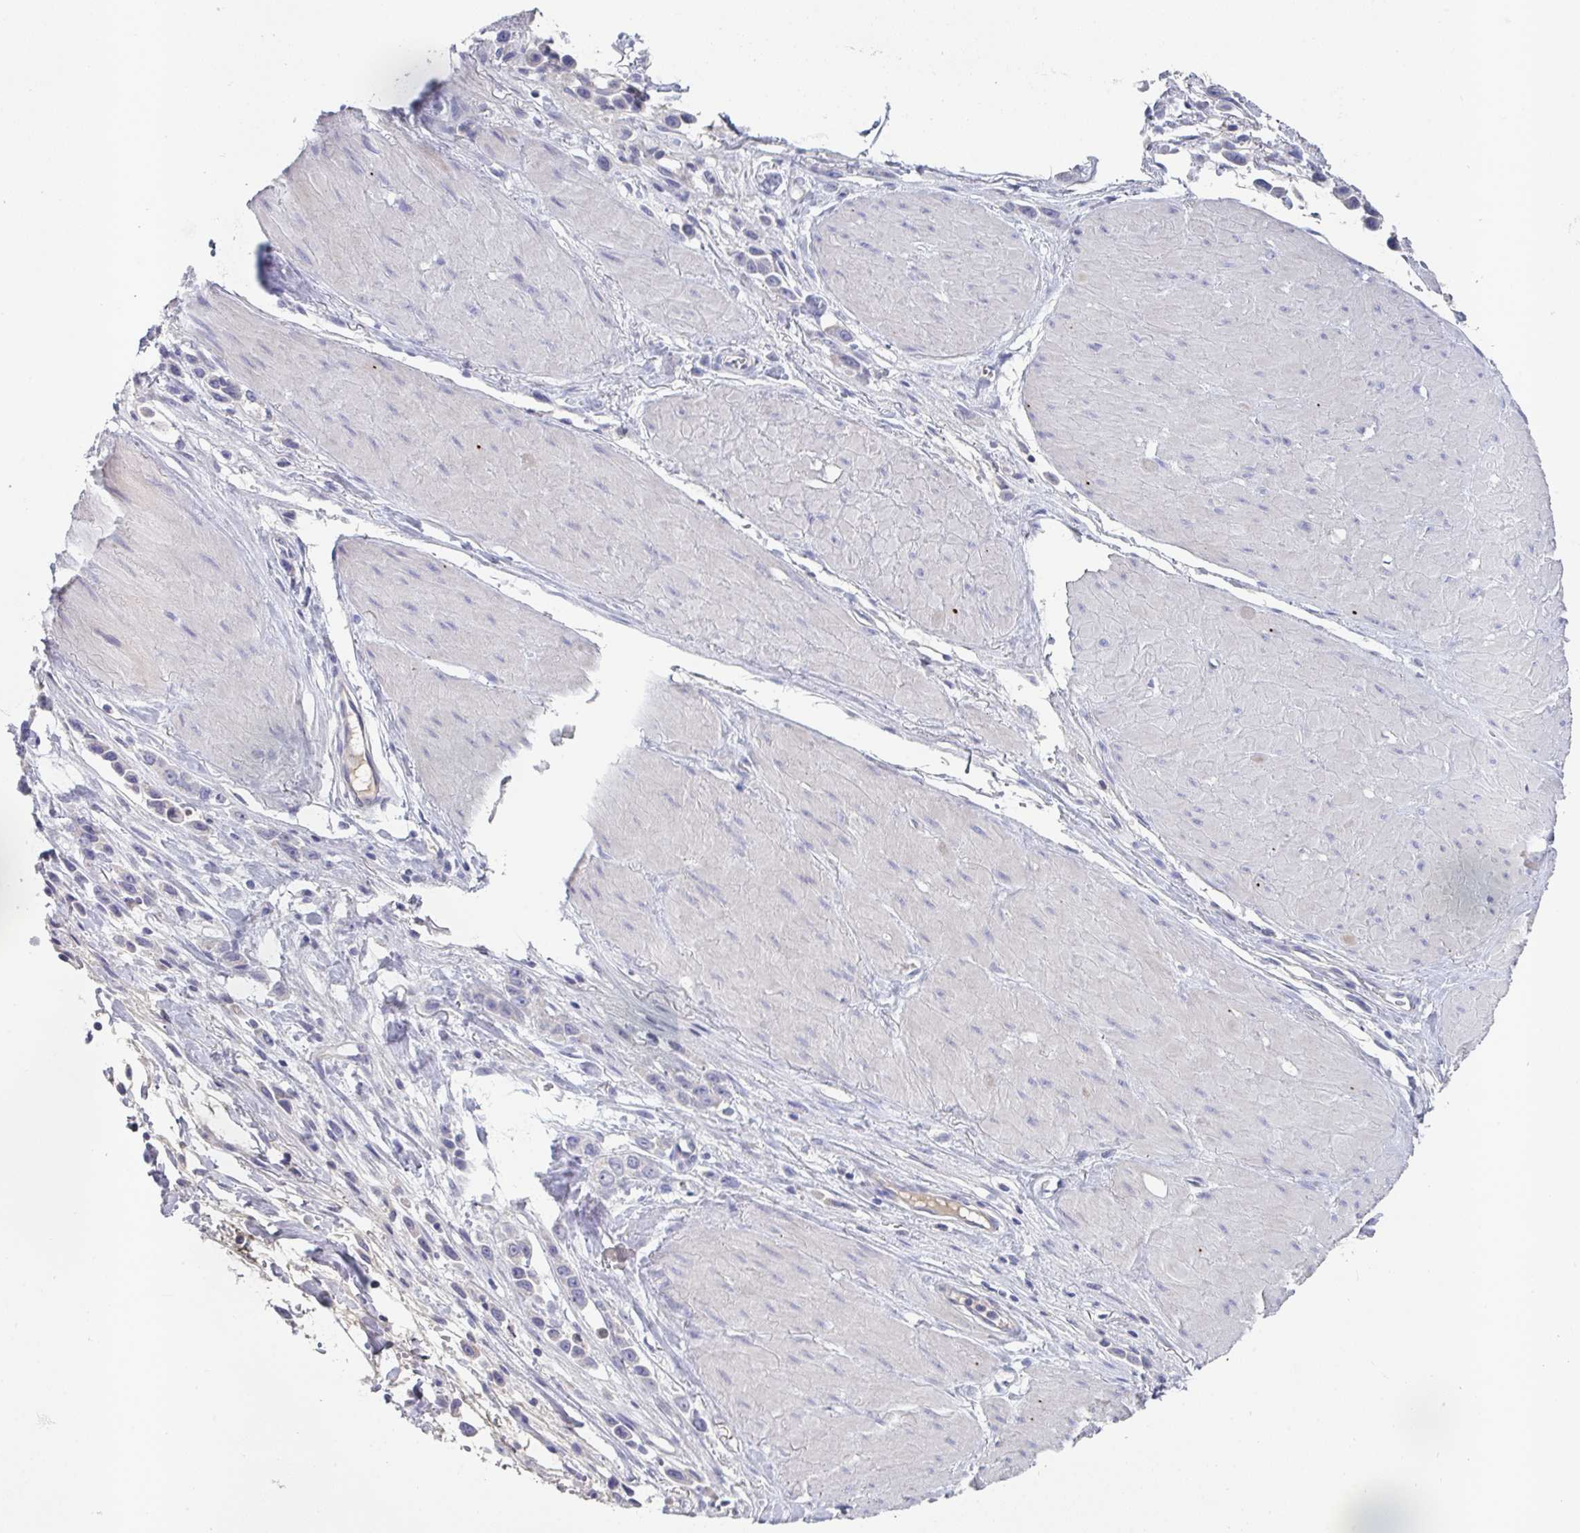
{"staining": {"intensity": "negative", "quantity": "none", "location": "none"}, "tissue": "stomach cancer", "cell_type": "Tumor cells", "image_type": "cancer", "snomed": [{"axis": "morphology", "description": "Adenocarcinoma, NOS"}, {"axis": "topography", "description": "Stomach"}], "caption": "High power microscopy micrograph of an immunohistochemistry (IHC) histopathology image of stomach cancer (adenocarcinoma), revealing no significant staining in tumor cells.", "gene": "HGFAC", "patient": {"sex": "male", "age": 47}}